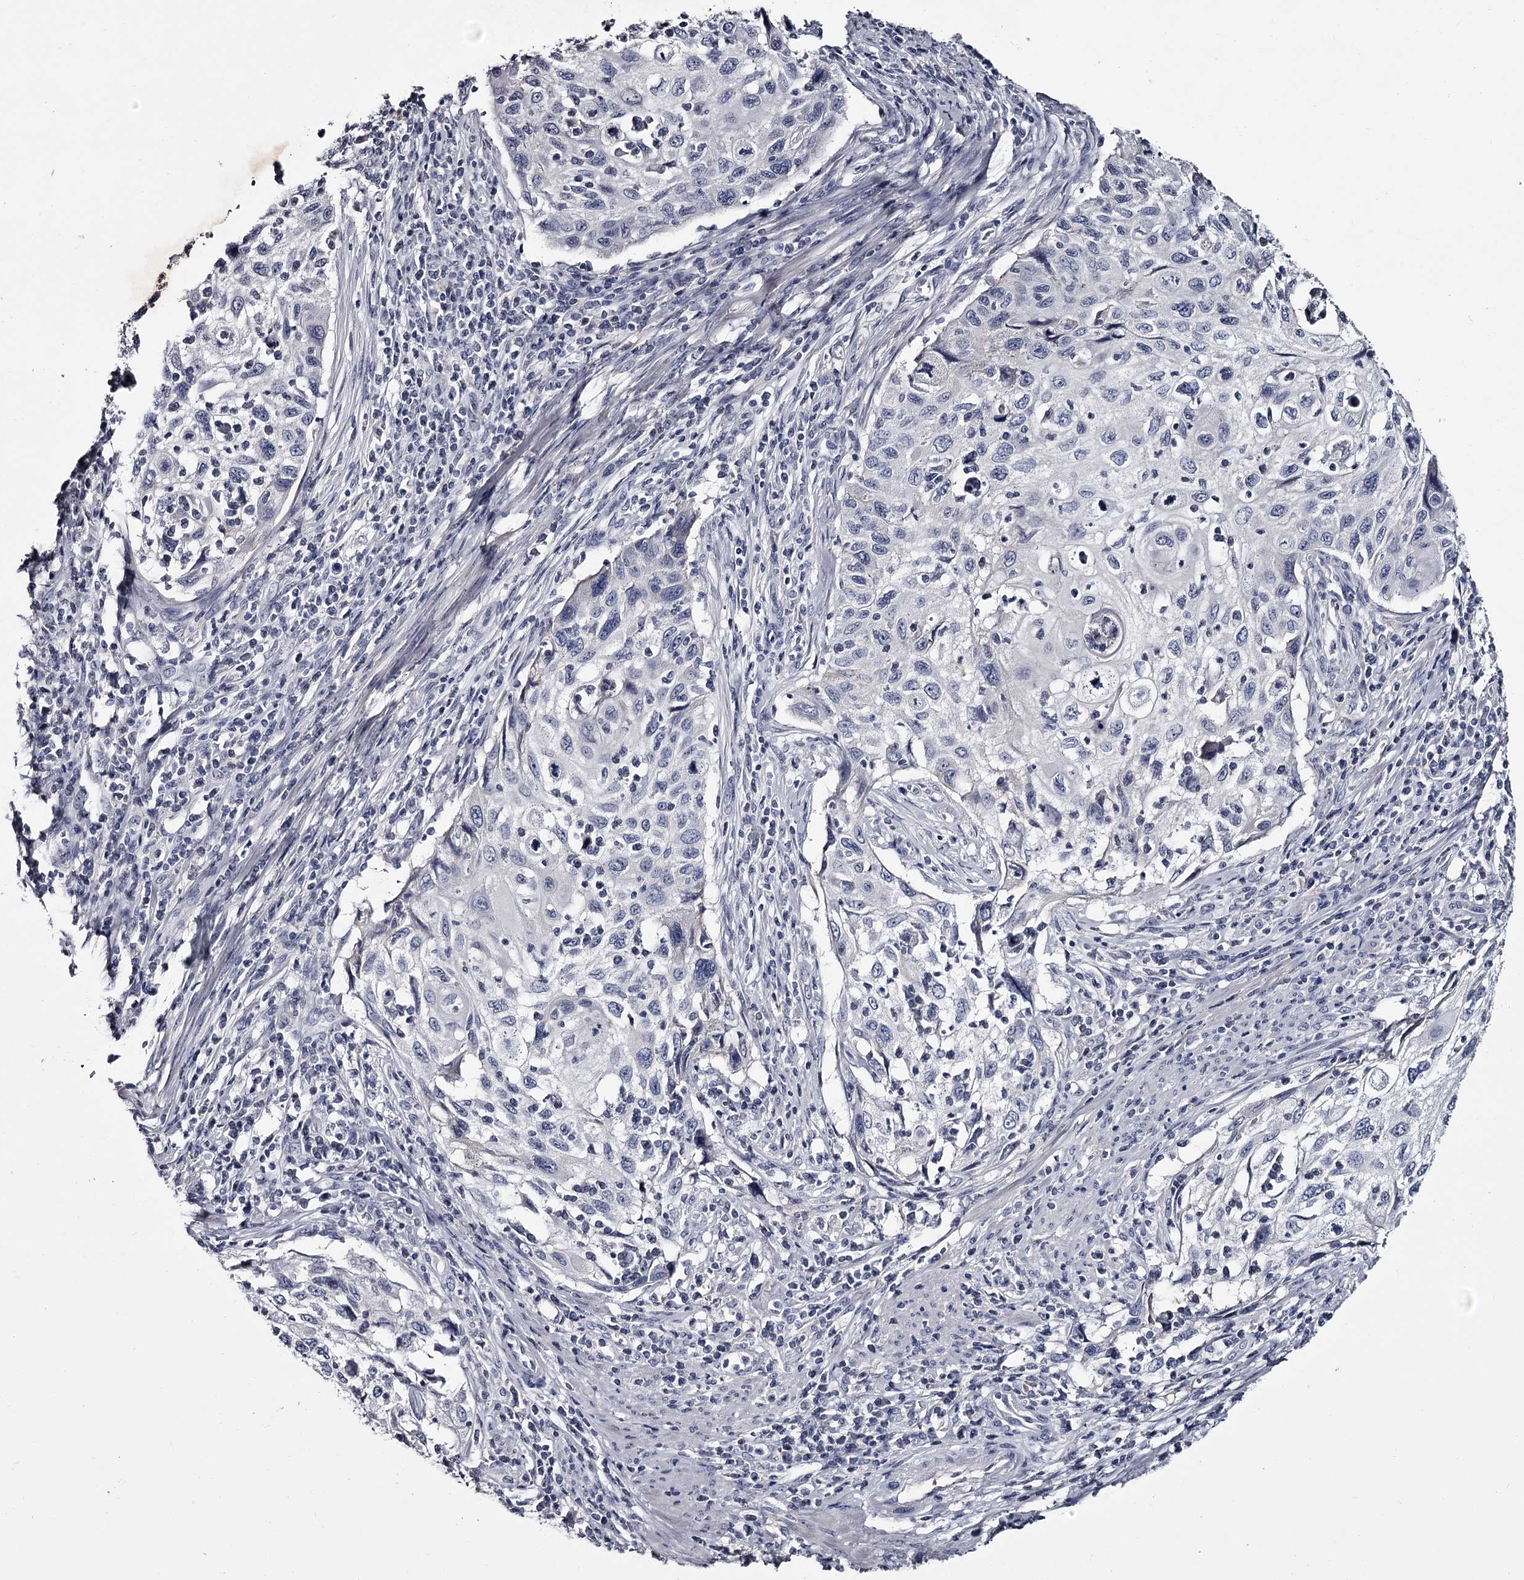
{"staining": {"intensity": "negative", "quantity": "none", "location": "none"}, "tissue": "cervical cancer", "cell_type": "Tumor cells", "image_type": "cancer", "snomed": [{"axis": "morphology", "description": "Squamous cell carcinoma, NOS"}, {"axis": "topography", "description": "Cervix"}], "caption": "High magnification brightfield microscopy of cervical squamous cell carcinoma stained with DAB (3,3'-diaminobenzidine) (brown) and counterstained with hematoxylin (blue): tumor cells show no significant staining.", "gene": "DAO", "patient": {"sex": "female", "age": 70}}